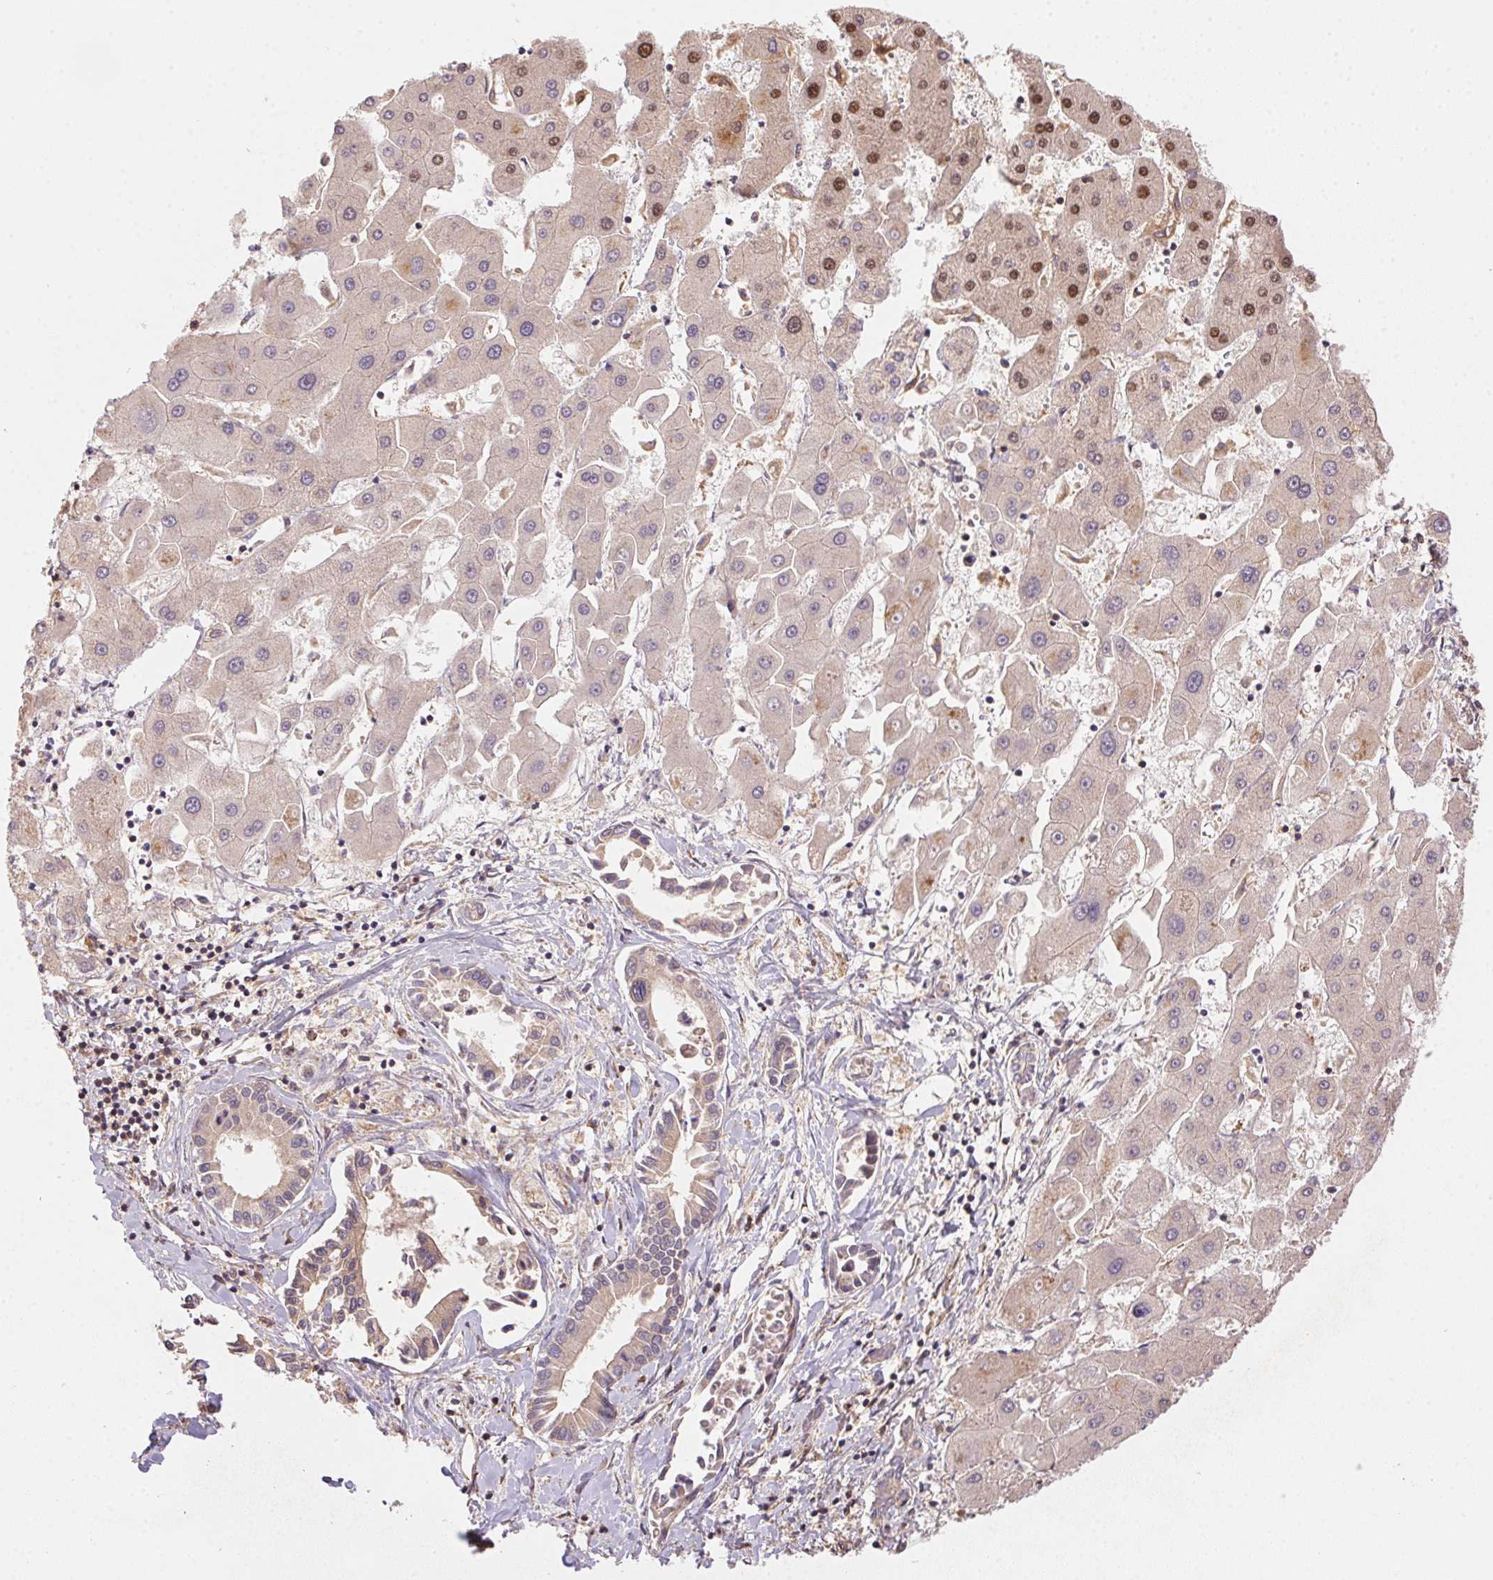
{"staining": {"intensity": "weak", "quantity": "<25%", "location": "cytoplasmic/membranous"}, "tissue": "liver cancer", "cell_type": "Tumor cells", "image_type": "cancer", "snomed": [{"axis": "morphology", "description": "Cholangiocarcinoma"}, {"axis": "topography", "description": "Liver"}], "caption": "An immunohistochemistry micrograph of liver cancer is shown. There is no staining in tumor cells of liver cancer.", "gene": "MEX3D", "patient": {"sex": "male", "age": 66}}